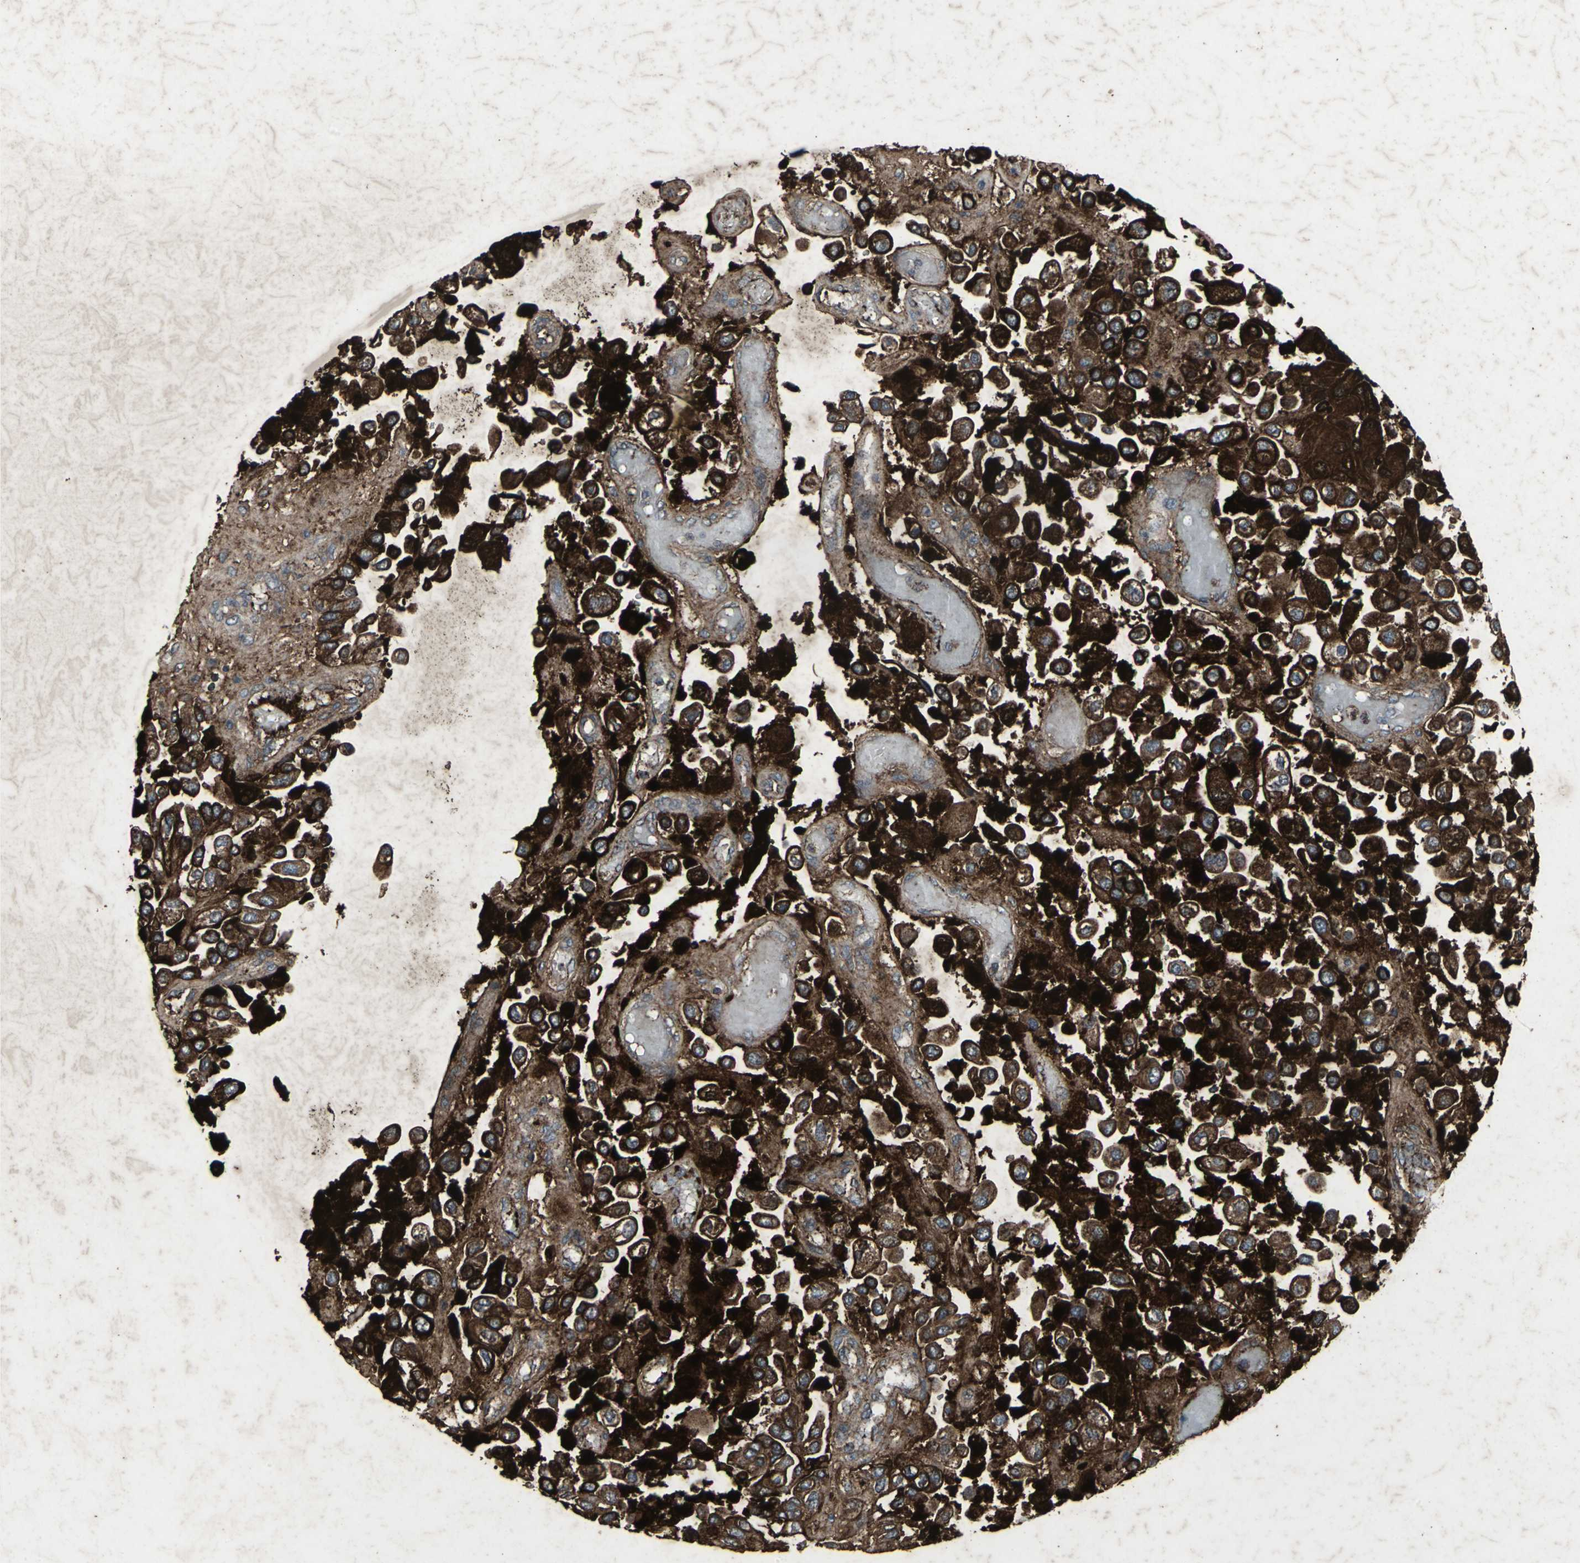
{"staining": {"intensity": "strong", "quantity": ">75%", "location": "cytoplasmic/membranous"}, "tissue": "urothelial cancer", "cell_type": "Tumor cells", "image_type": "cancer", "snomed": [{"axis": "morphology", "description": "Urothelial carcinoma, High grade"}, {"axis": "topography", "description": "Urinary bladder"}], "caption": "Immunohistochemistry of urothelial carcinoma (high-grade) demonstrates high levels of strong cytoplasmic/membranous expression in about >75% of tumor cells. Immunohistochemistry (ihc) stains the protein in brown and the nuclei are stained blue.", "gene": "CCR9", "patient": {"sex": "female", "age": 64}}